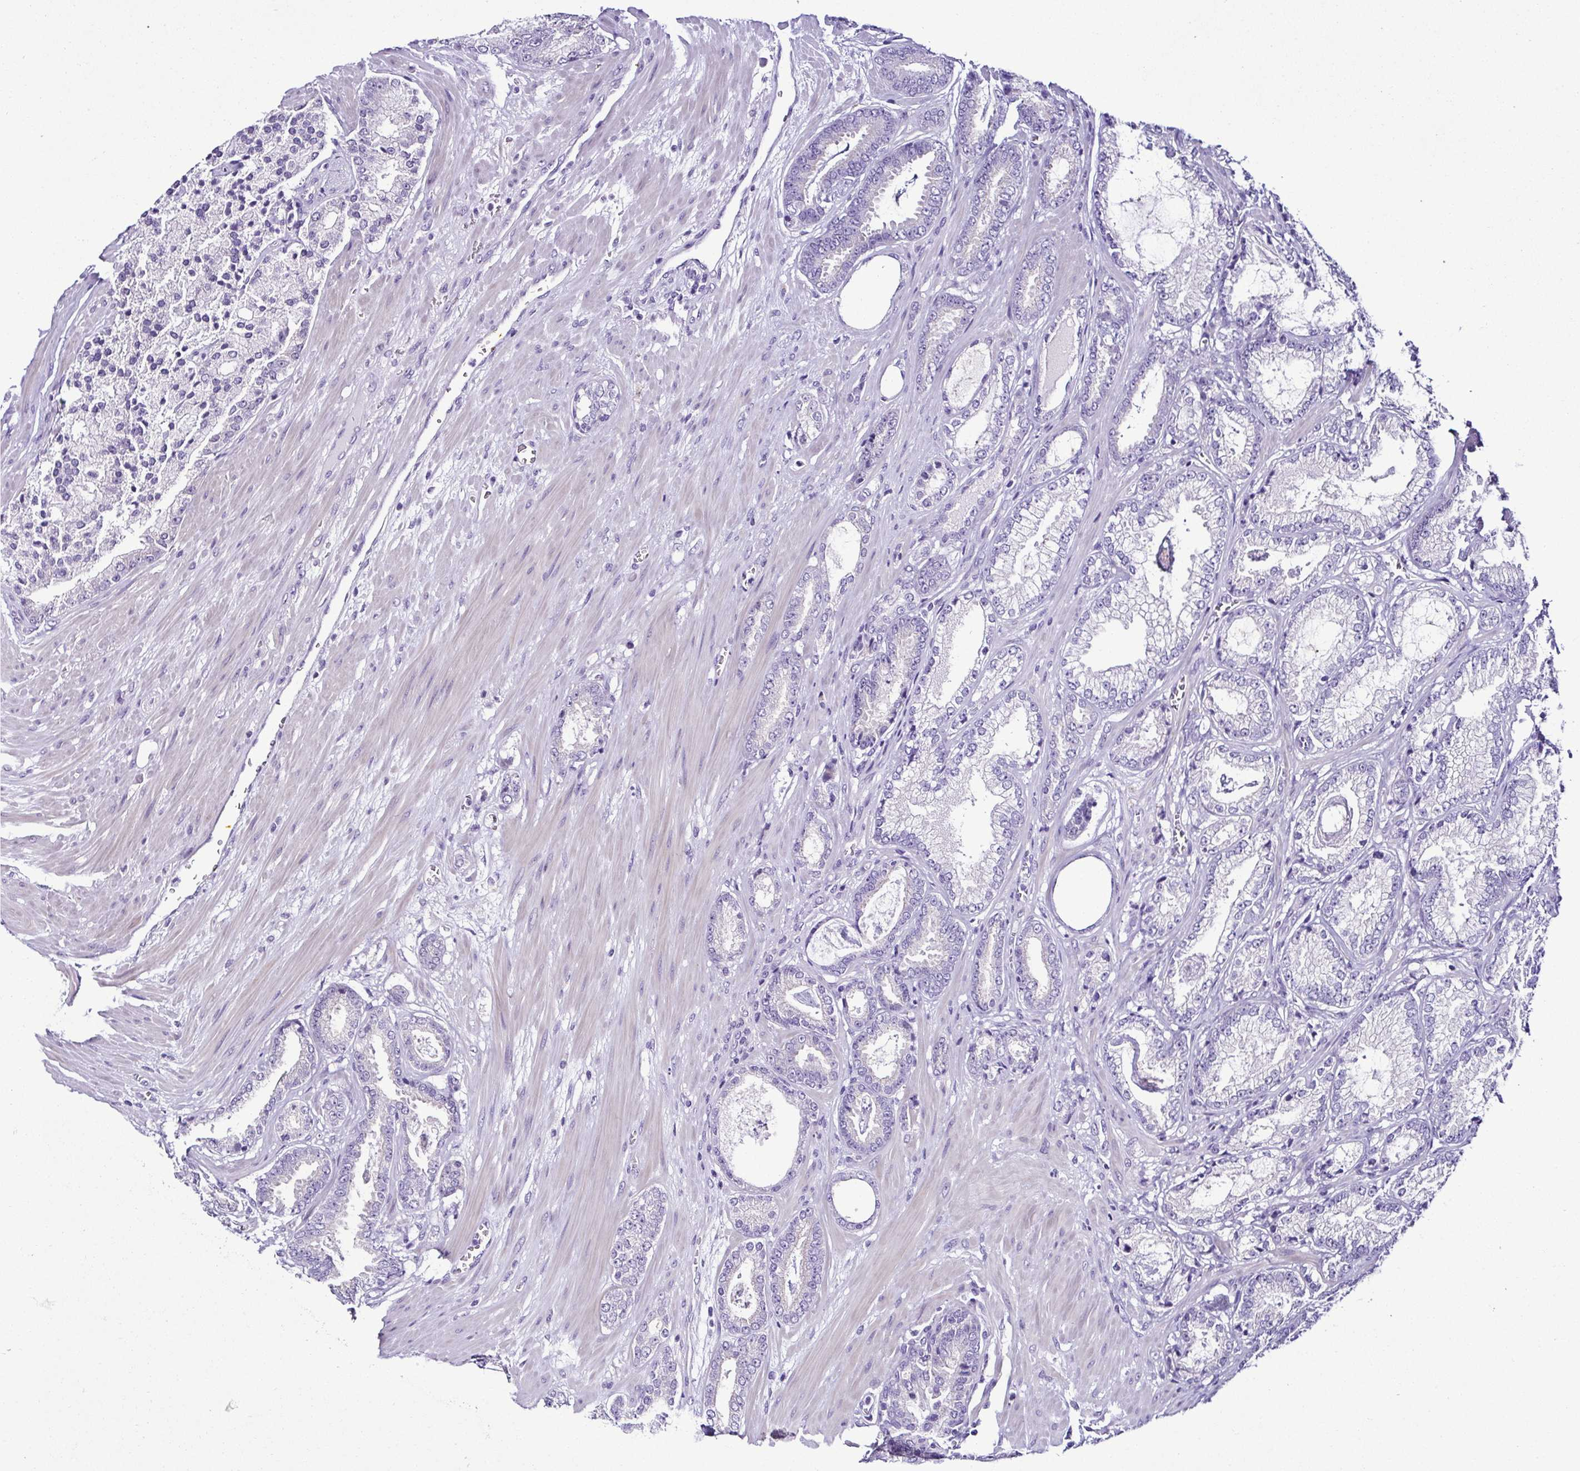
{"staining": {"intensity": "negative", "quantity": "none", "location": "none"}, "tissue": "prostate cancer", "cell_type": "Tumor cells", "image_type": "cancer", "snomed": [{"axis": "morphology", "description": "Adenocarcinoma, High grade"}, {"axis": "topography", "description": "Prostate"}], "caption": "DAB immunohistochemical staining of prostate cancer exhibits no significant staining in tumor cells.", "gene": "SRL", "patient": {"sex": "male", "age": 64}}